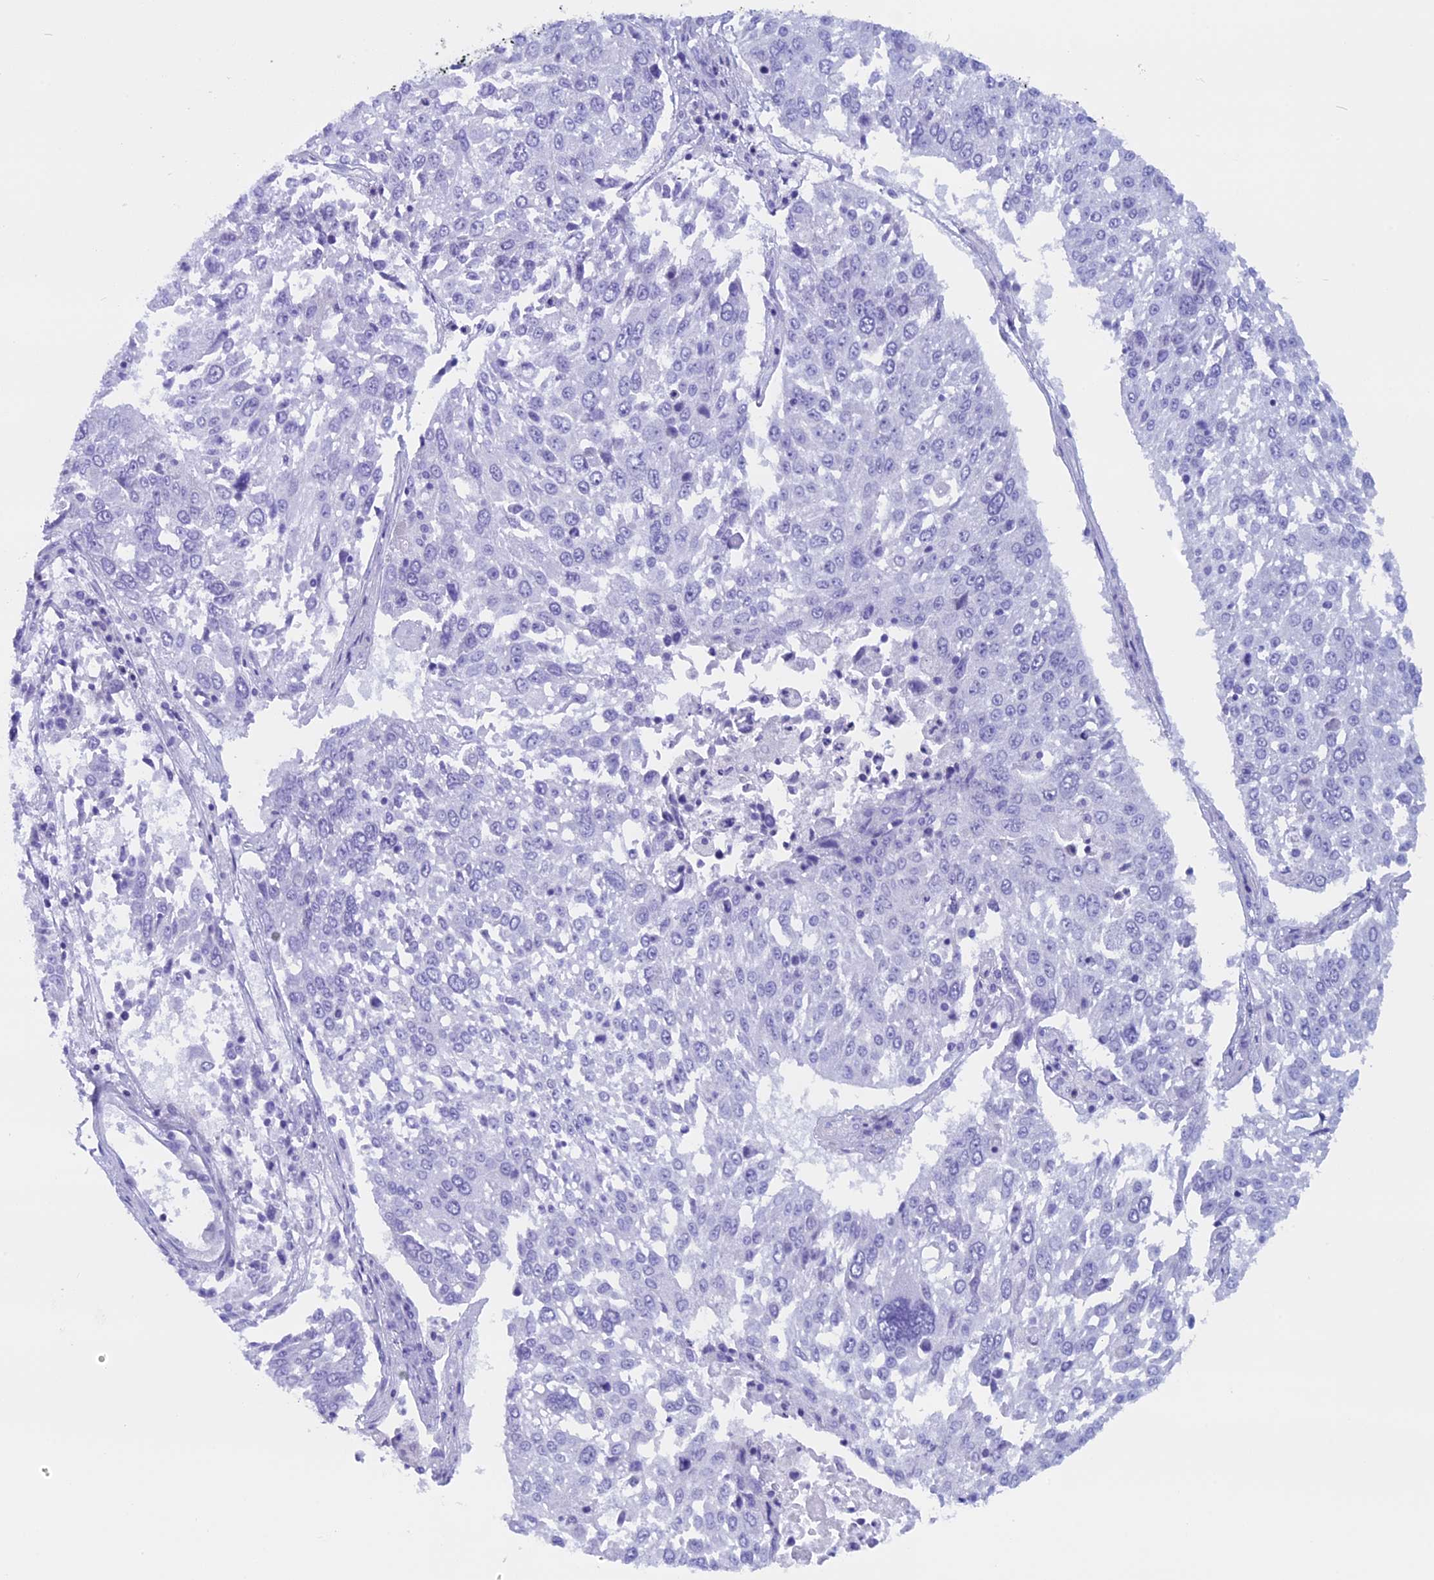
{"staining": {"intensity": "negative", "quantity": "none", "location": "none"}, "tissue": "lung cancer", "cell_type": "Tumor cells", "image_type": "cancer", "snomed": [{"axis": "morphology", "description": "Squamous cell carcinoma, NOS"}, {"axis": "topography", "description": "Lung"}], "caption": "Tumor cells show no significant expression in lung cancer (squamous cell carcinoma). (Stains: DAB (3,3'-diaminobenzidine) IHC with hematoxylin counter stain, Microscopy: brightfield microscopy at high magnification).", "gene": "FAM169A", "patient": {"sex": "male", "age": 65}}